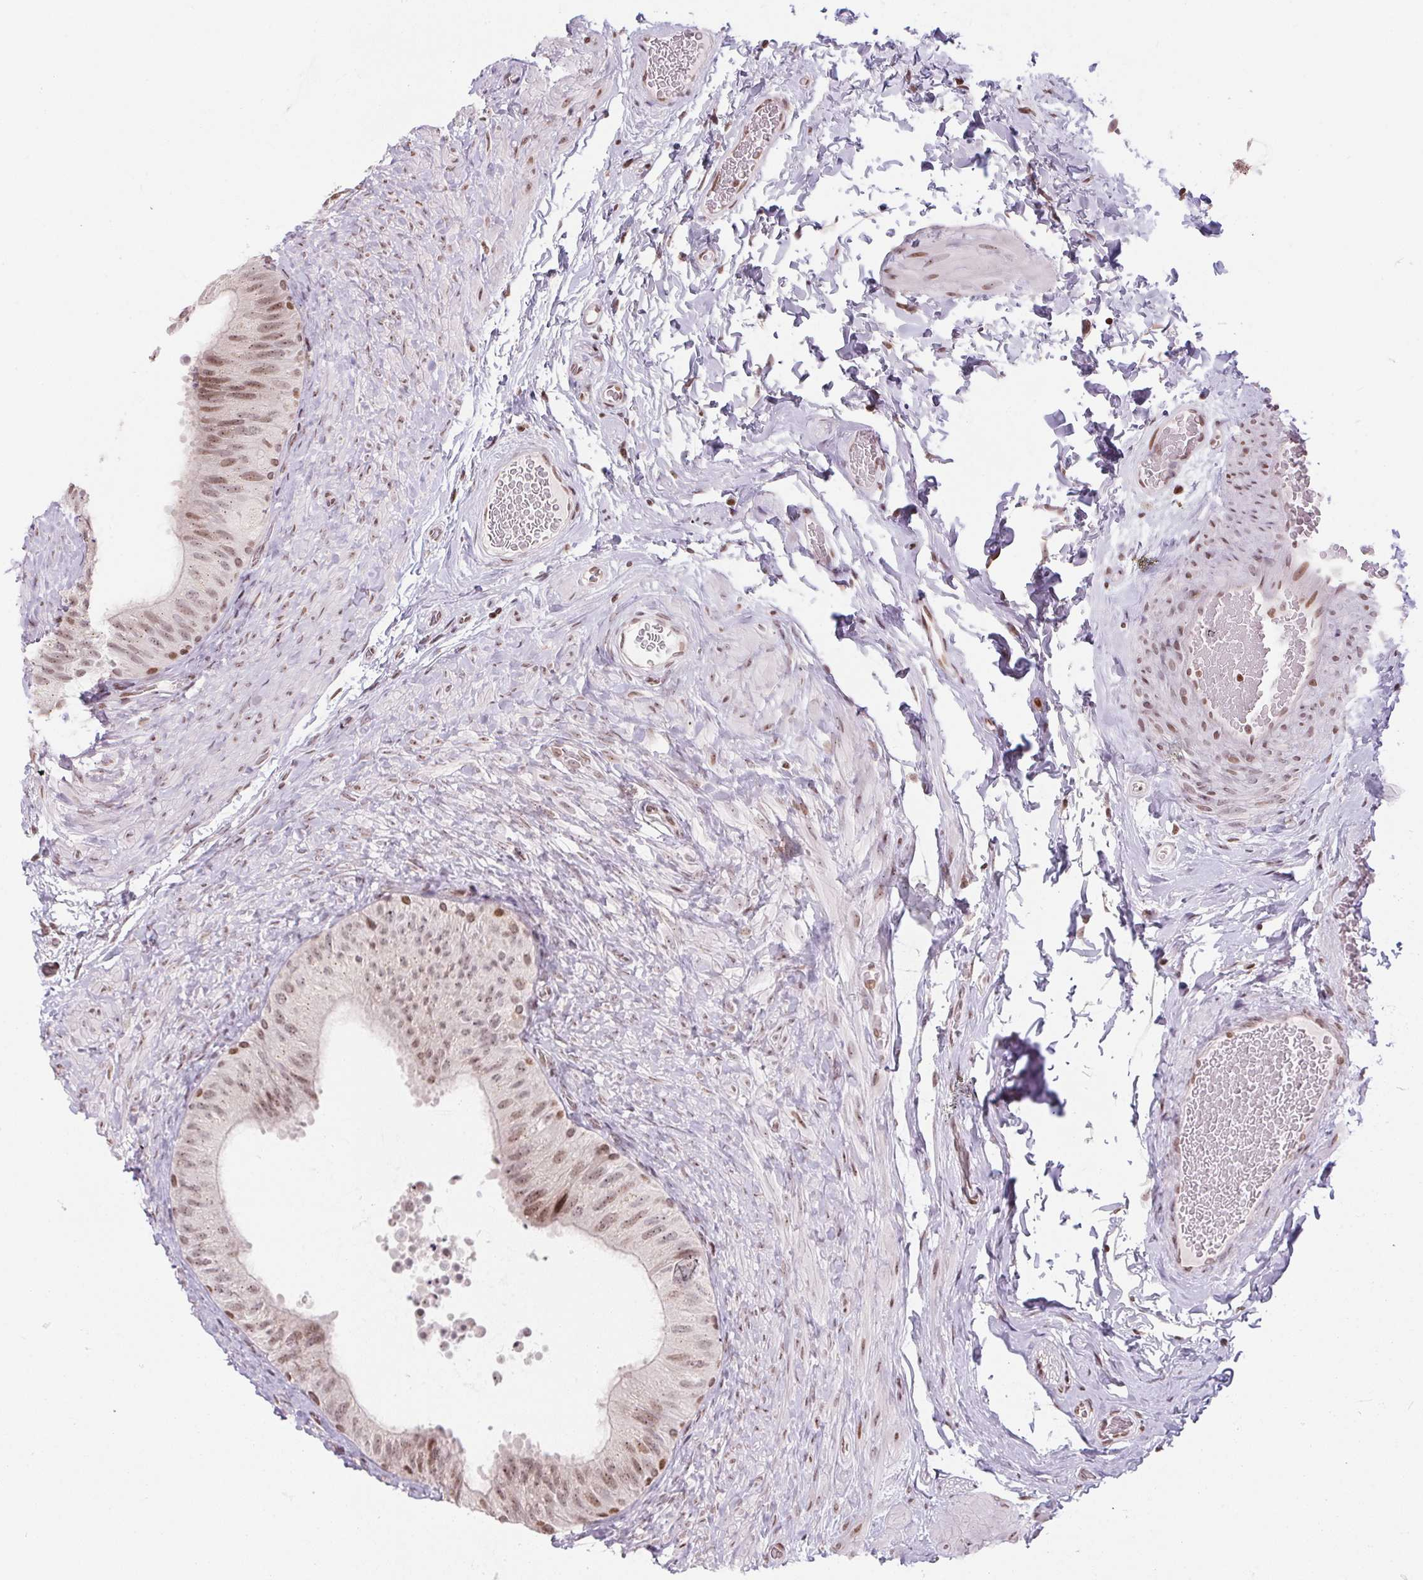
{"staining": {"intensity": "moderate", "quantity": "25%-75%", "location": "nuclear"}, "tissue": "epididymis", "cell_type": "Glandular cells", "image_type": "normal", "snomed": [{"axis": "morphology", "description": "Normal tissue, NOS"}, {"axis": "topography", "description": "Epididymis, spermatic cord, NOS"}, {"axis": "topography", "description": "Epididymis"}], "caption": "Brown immunohistochemical staining in unremarkable epididymis demonstrates moderate nuclear staining in about 25%-75% of glandular cells. The protein of interest is shown in brown color, while the nuclei are stained blue.", "gene": "RNF181", "patient": {"sex": "male", "age": 31}}